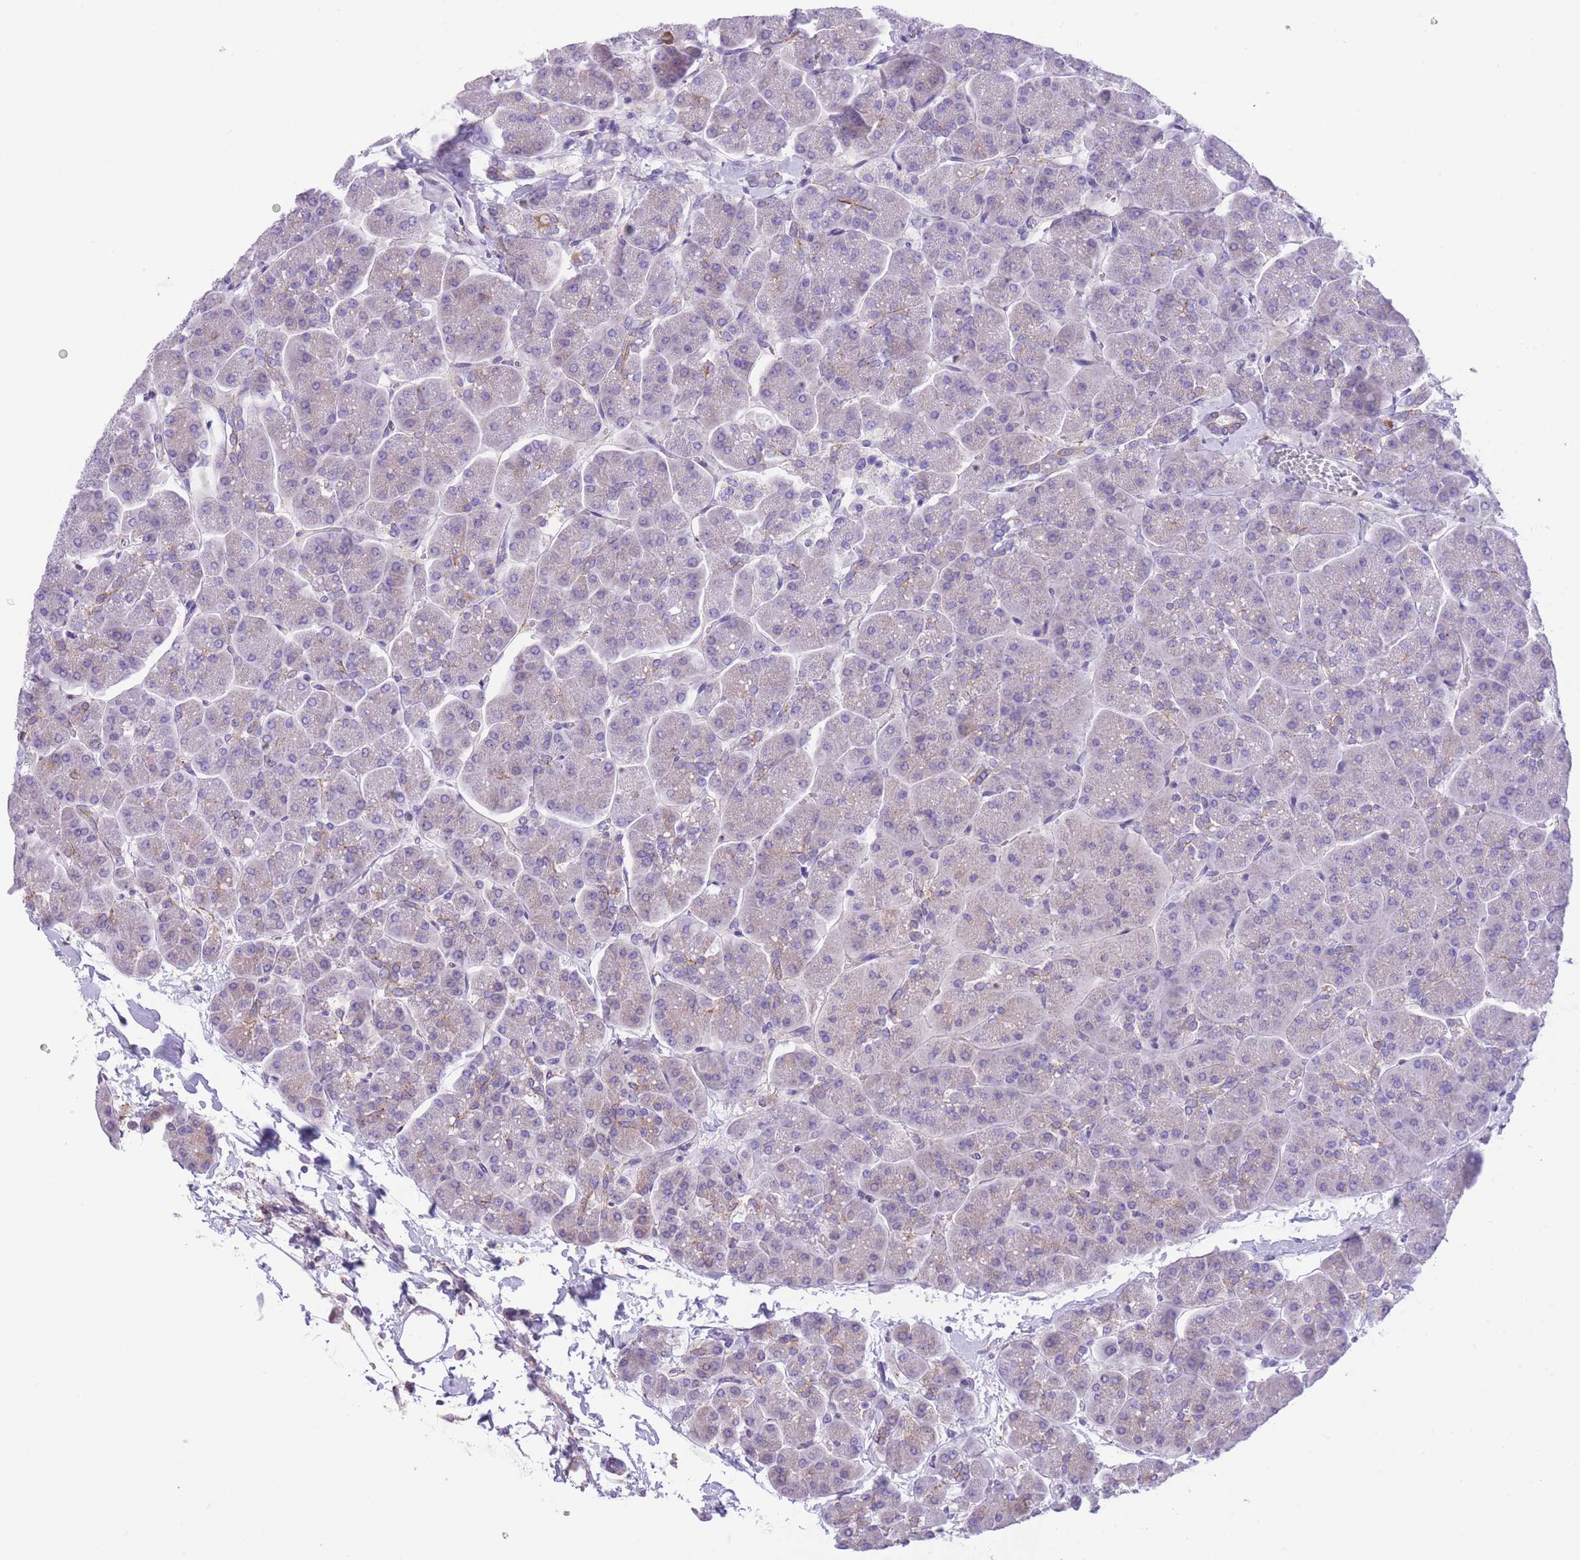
{"staining": {"intensity": "moderate", "quantity": "25%-75%", "location": "cytoplasmic/membranous"}, "tissue": "pancreas", "cell_type": "Exocrine glandular cells", "image_type": "normal", "snomed": [{"axis": "morphology", "description": "Normal tissue, NOS"}, {"axis": "topography", "description": "Pancreas"}, {"axis": "topography", "description": "Peripheral nerve tissue"}], "caption": "Pancreas stained with DAB immunohistochemistry displays medium levels of moderate cytoplasmic/membranous positivity in approximately 25%-75% of exocrine glandular cells. (Brightfield microscopy of DAB IHC at high magnification).", "gene": "RHOU", "patient": {"sex": "male", "age": 54}}